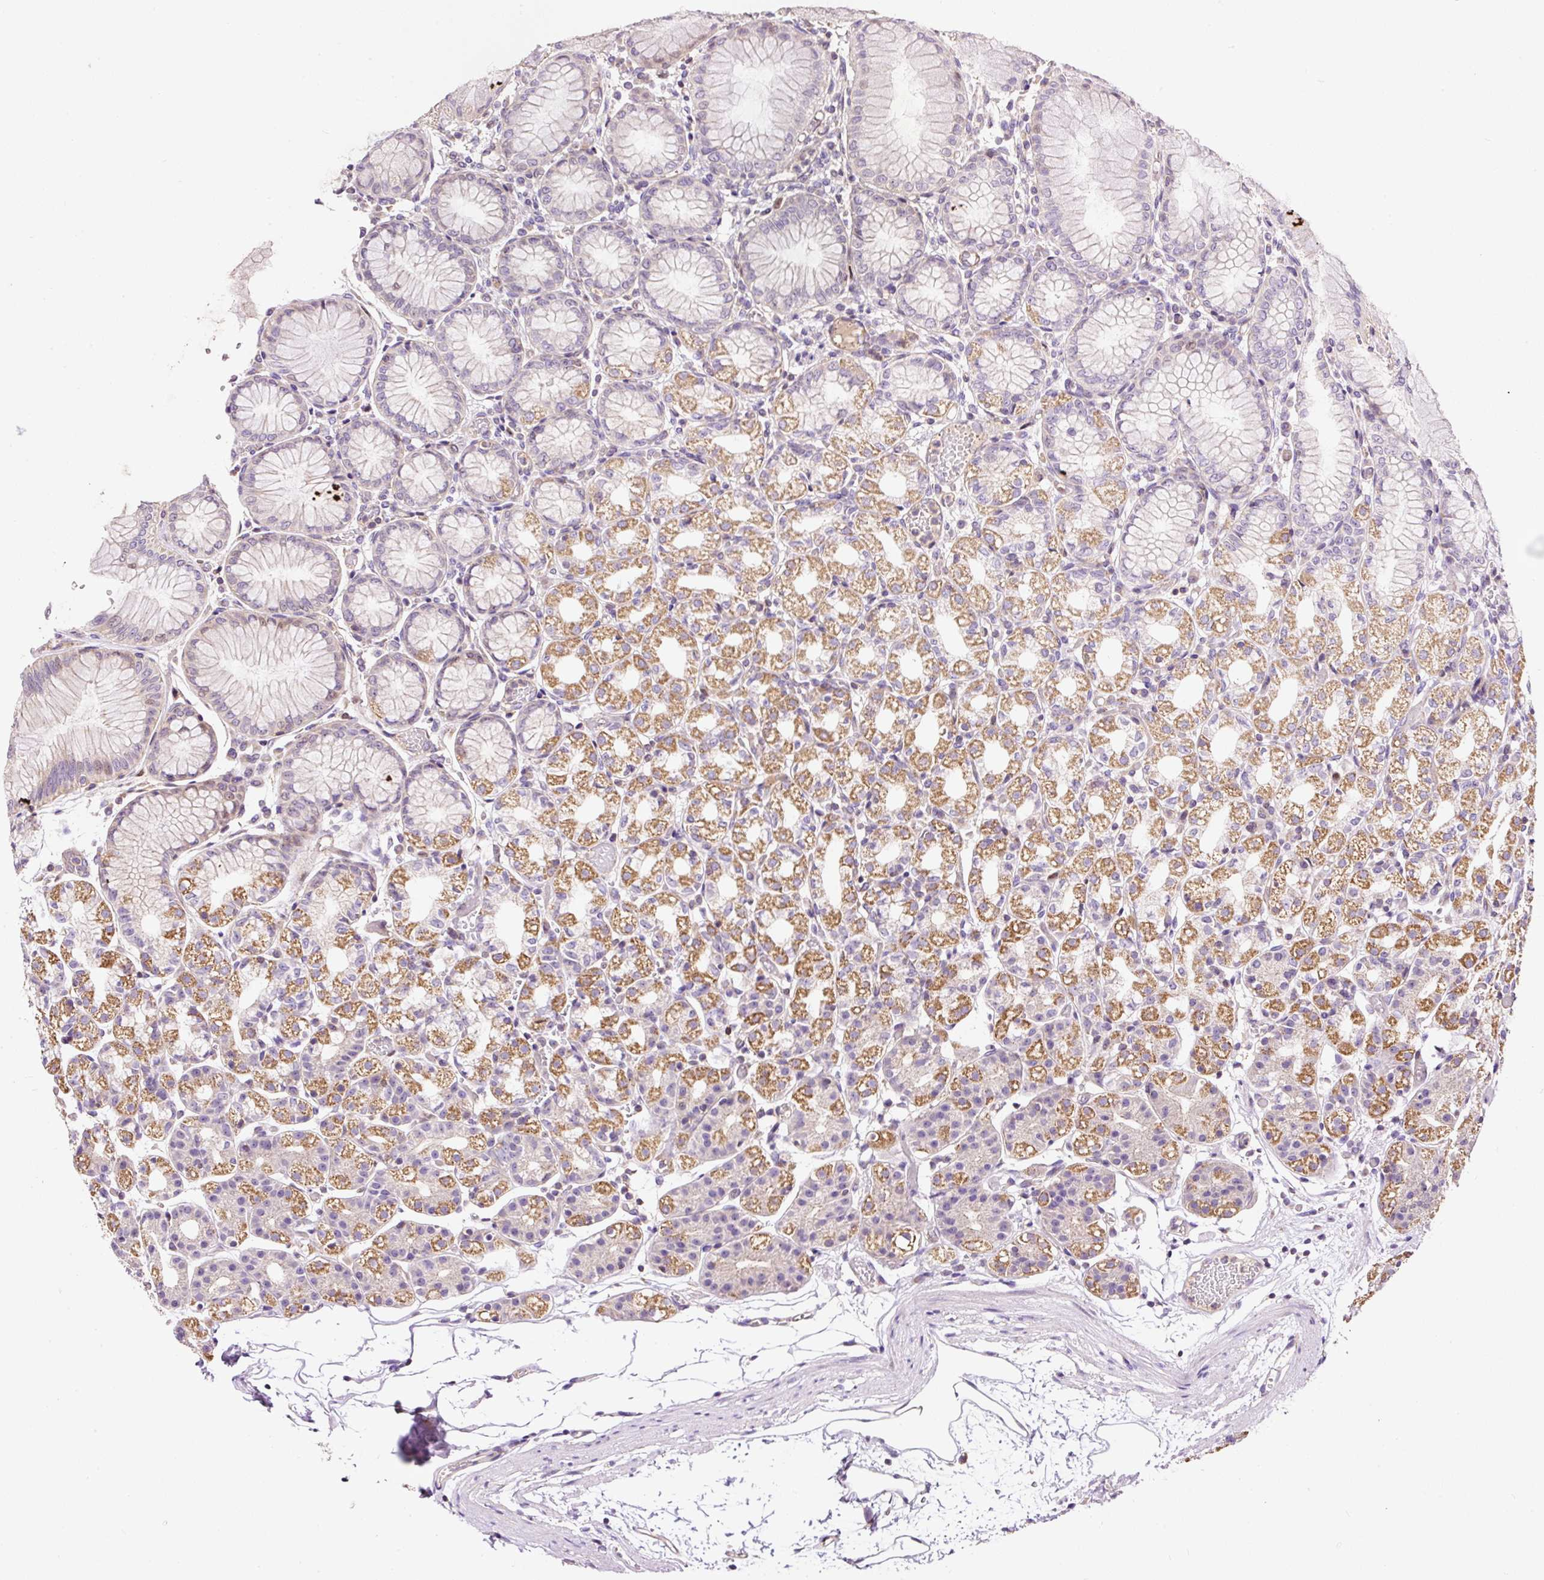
{"staining": {"intensity": "strong", "quantity": "25%-75%", "location": "cytoplasmic/membranous"}, "tissue": "stomach", "cell_type": "Glandular cells", "image_type": "normal", "snomed": [{"axis": "morphology", "description": "Normal tissue, NOS"}, {"axis": "topography", "description": "Stomach"}], "caption": "Protein expression analysis of unremarkable human stomach reveals strong cytoplasmic/membranous staining in about 25%-75% of glandular cells. The staining was performed using DAB to visualize the protein expression in brown, while the nuclei were stained in blue with hematoxylin (Magnification: 20x).", "gene": "BOLA3", "patient": {"sex": "female", "age": 57}}